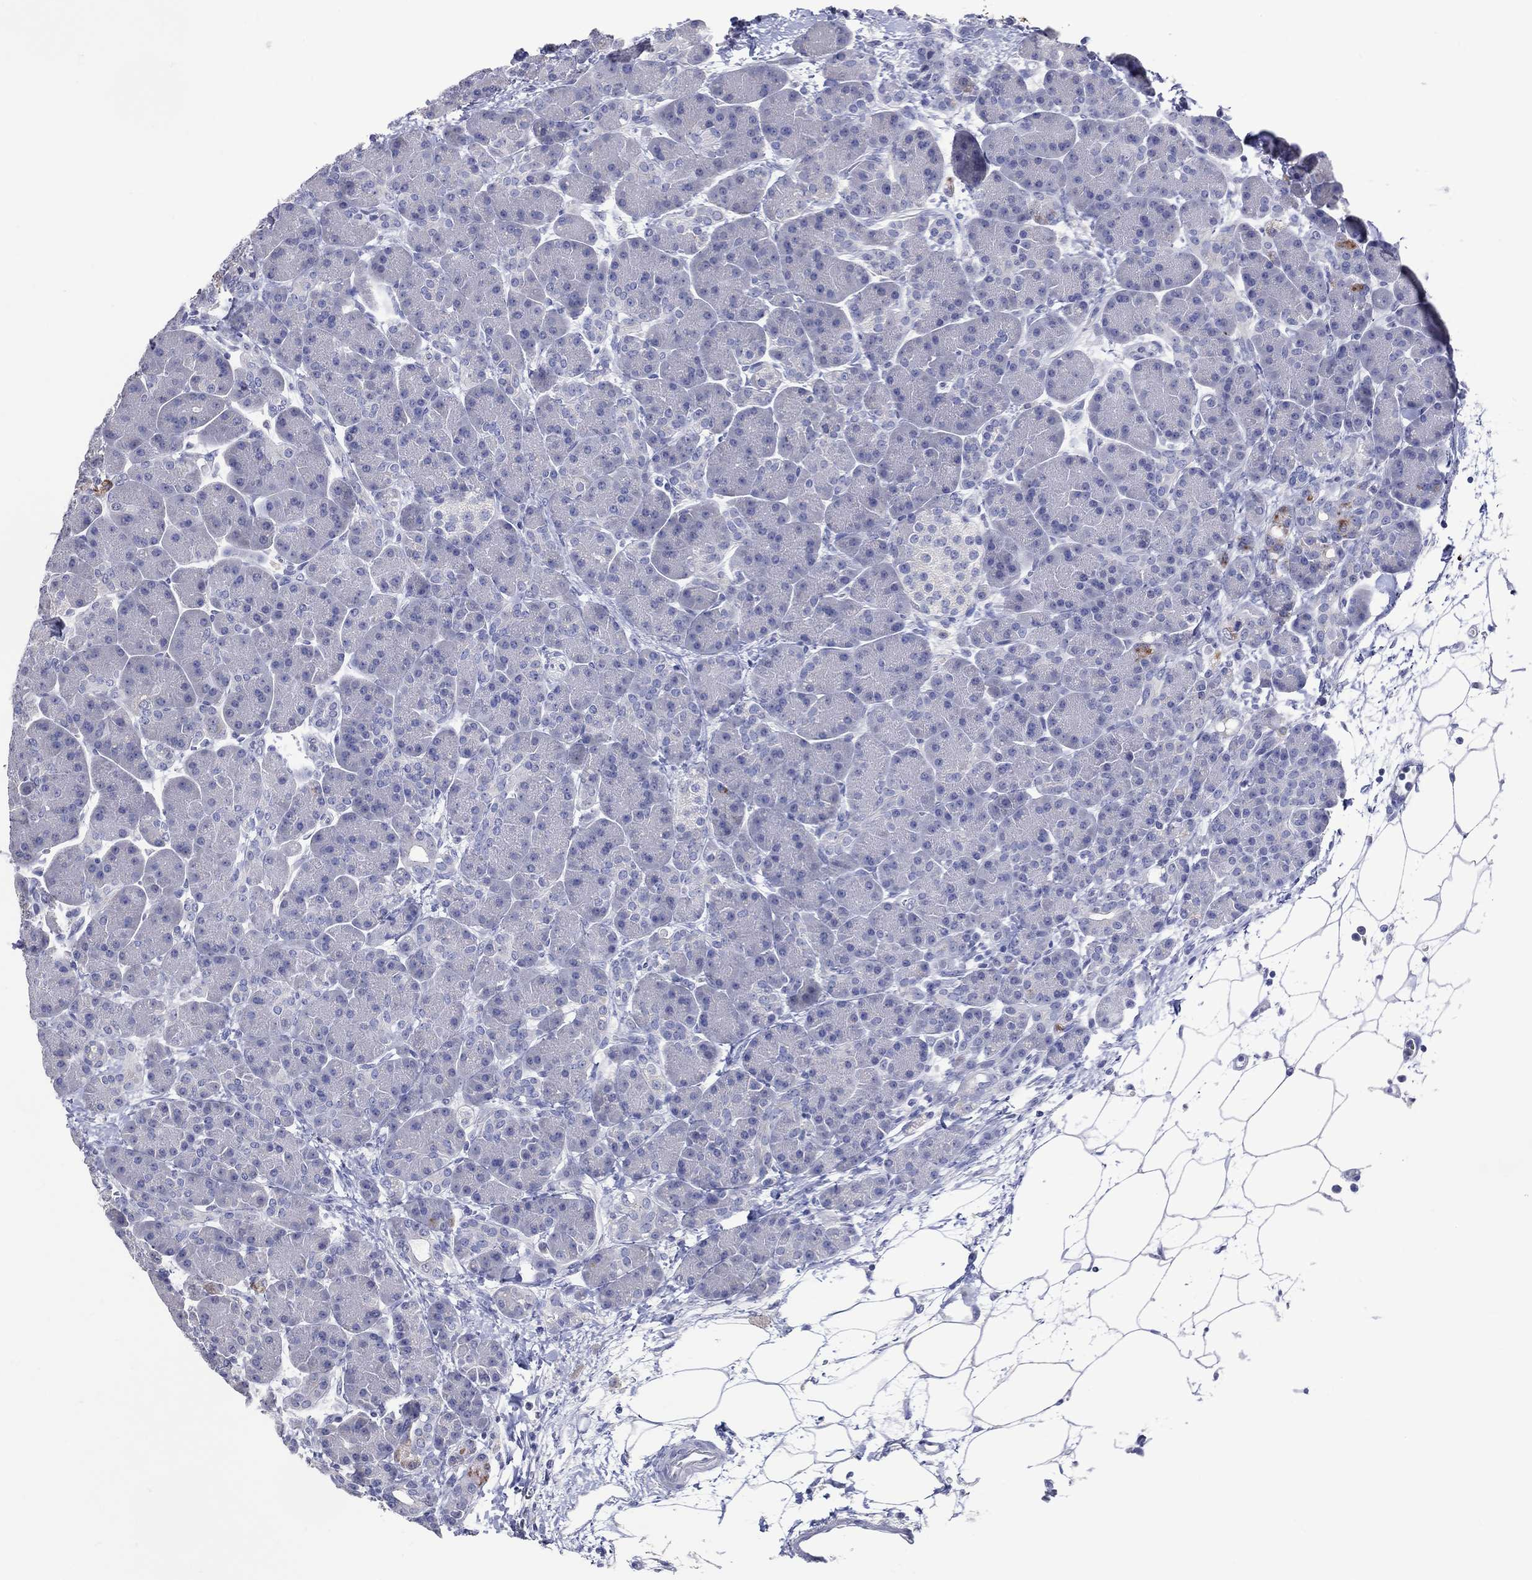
{"staining": {"intensity": "negative", "quantity": "none", "location": "none"}, "tissue": "pancreas", "cell_type": "Exocrine glandular cells", "image_type": "normal", "snomed": [{"axis": "morphology", "description": "Normal tissue, NOS"}, {"axis": "topography", "description": "Pancreas"}], "caption": "An IHC histopathology image of benign pancreas is shown. There is no staining in exocrine glandular cells of pancreas.", "gene": "DNAH6", "patient": {"sex": "female", "age": 63}}